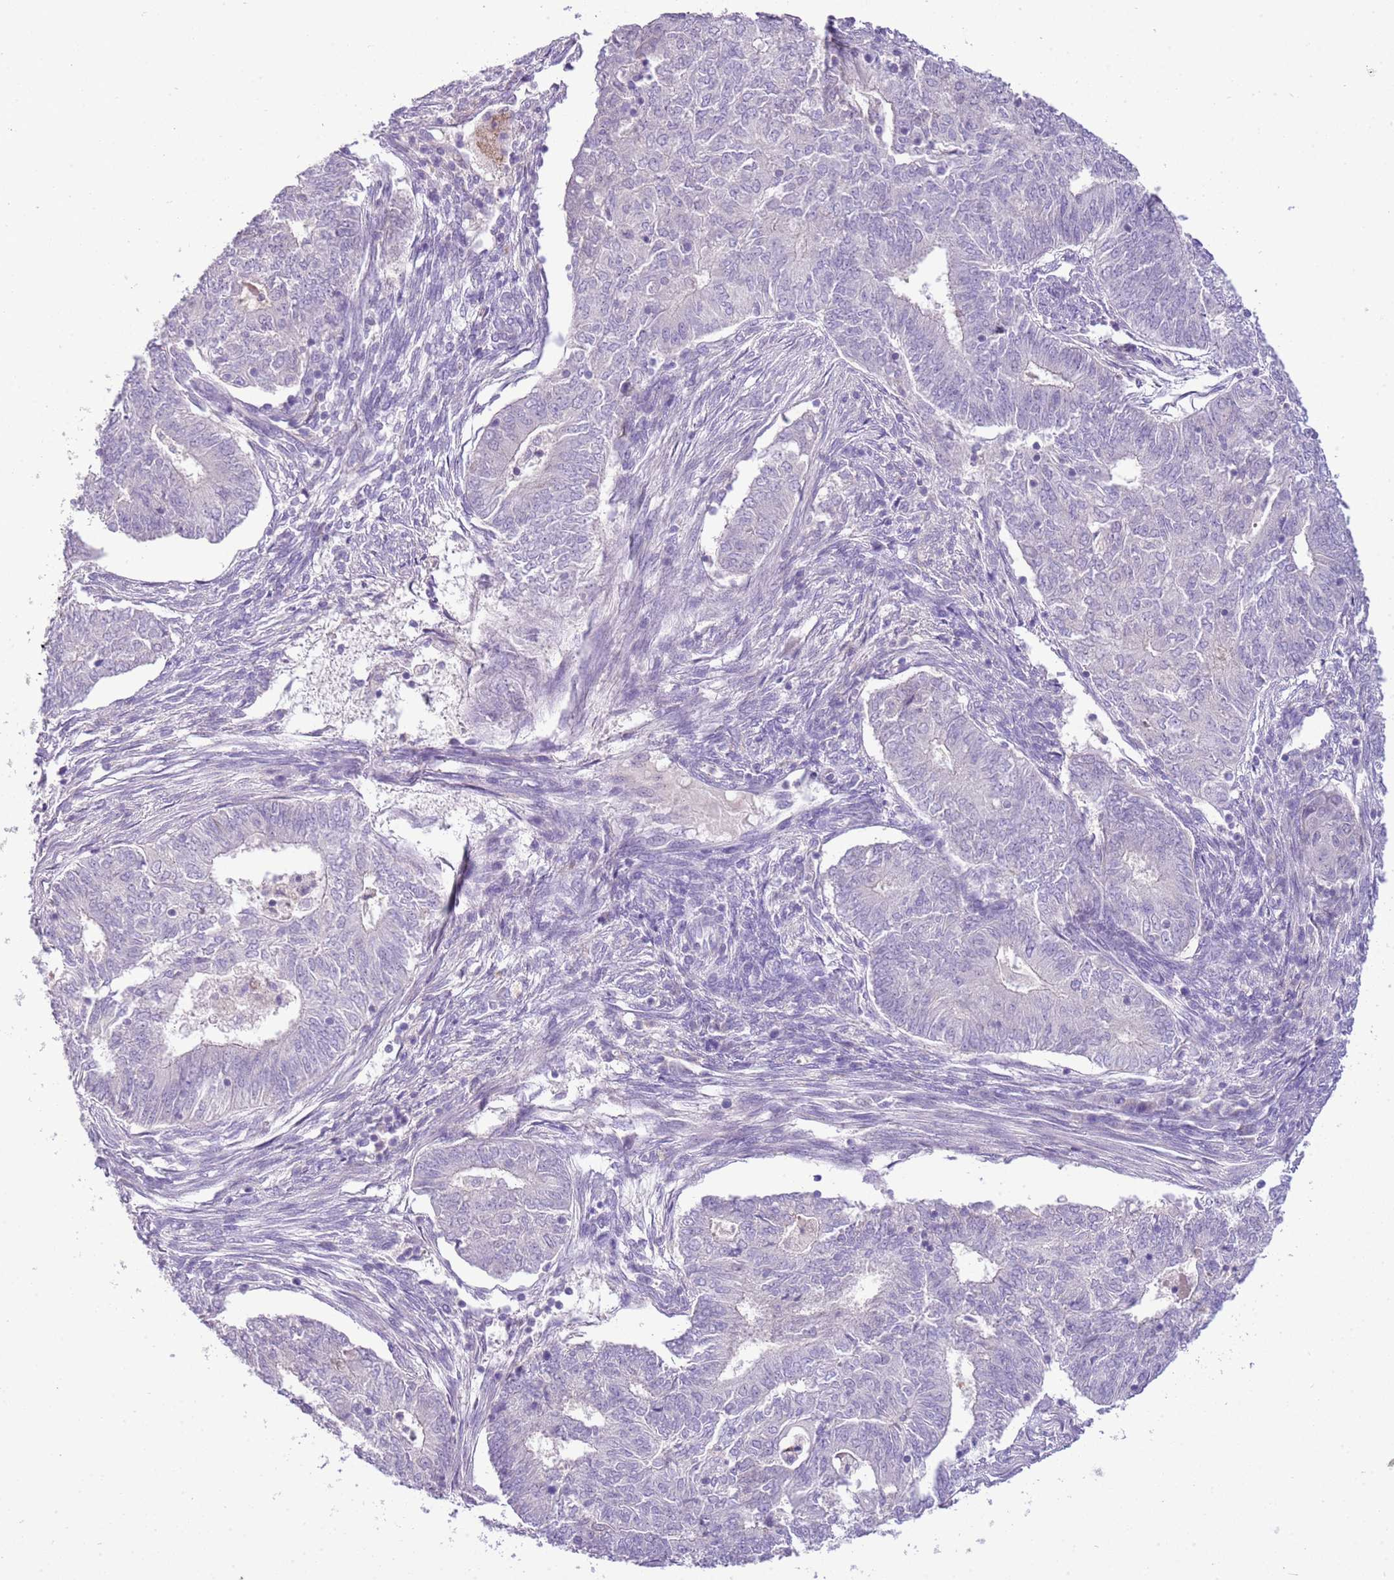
{"staining": {"intensity": "negative", "quantity": "none", "location": "none"}, "tissue": "endometrial cancer", "cell_type": "Tumor cells", "image_type": "cancer", "snomed": [{"axis": "morphology", "description": "Adenocarcinoma, NOS"}, {"axis": "topography", "description": "Endometrium"}], "caption": "Histopathology image shows no significant protein staining in tumor cells of endometrial adenocarcinoma.", "gene": "SCAMP5", "patient": {"sex": "female", "age": 62}}